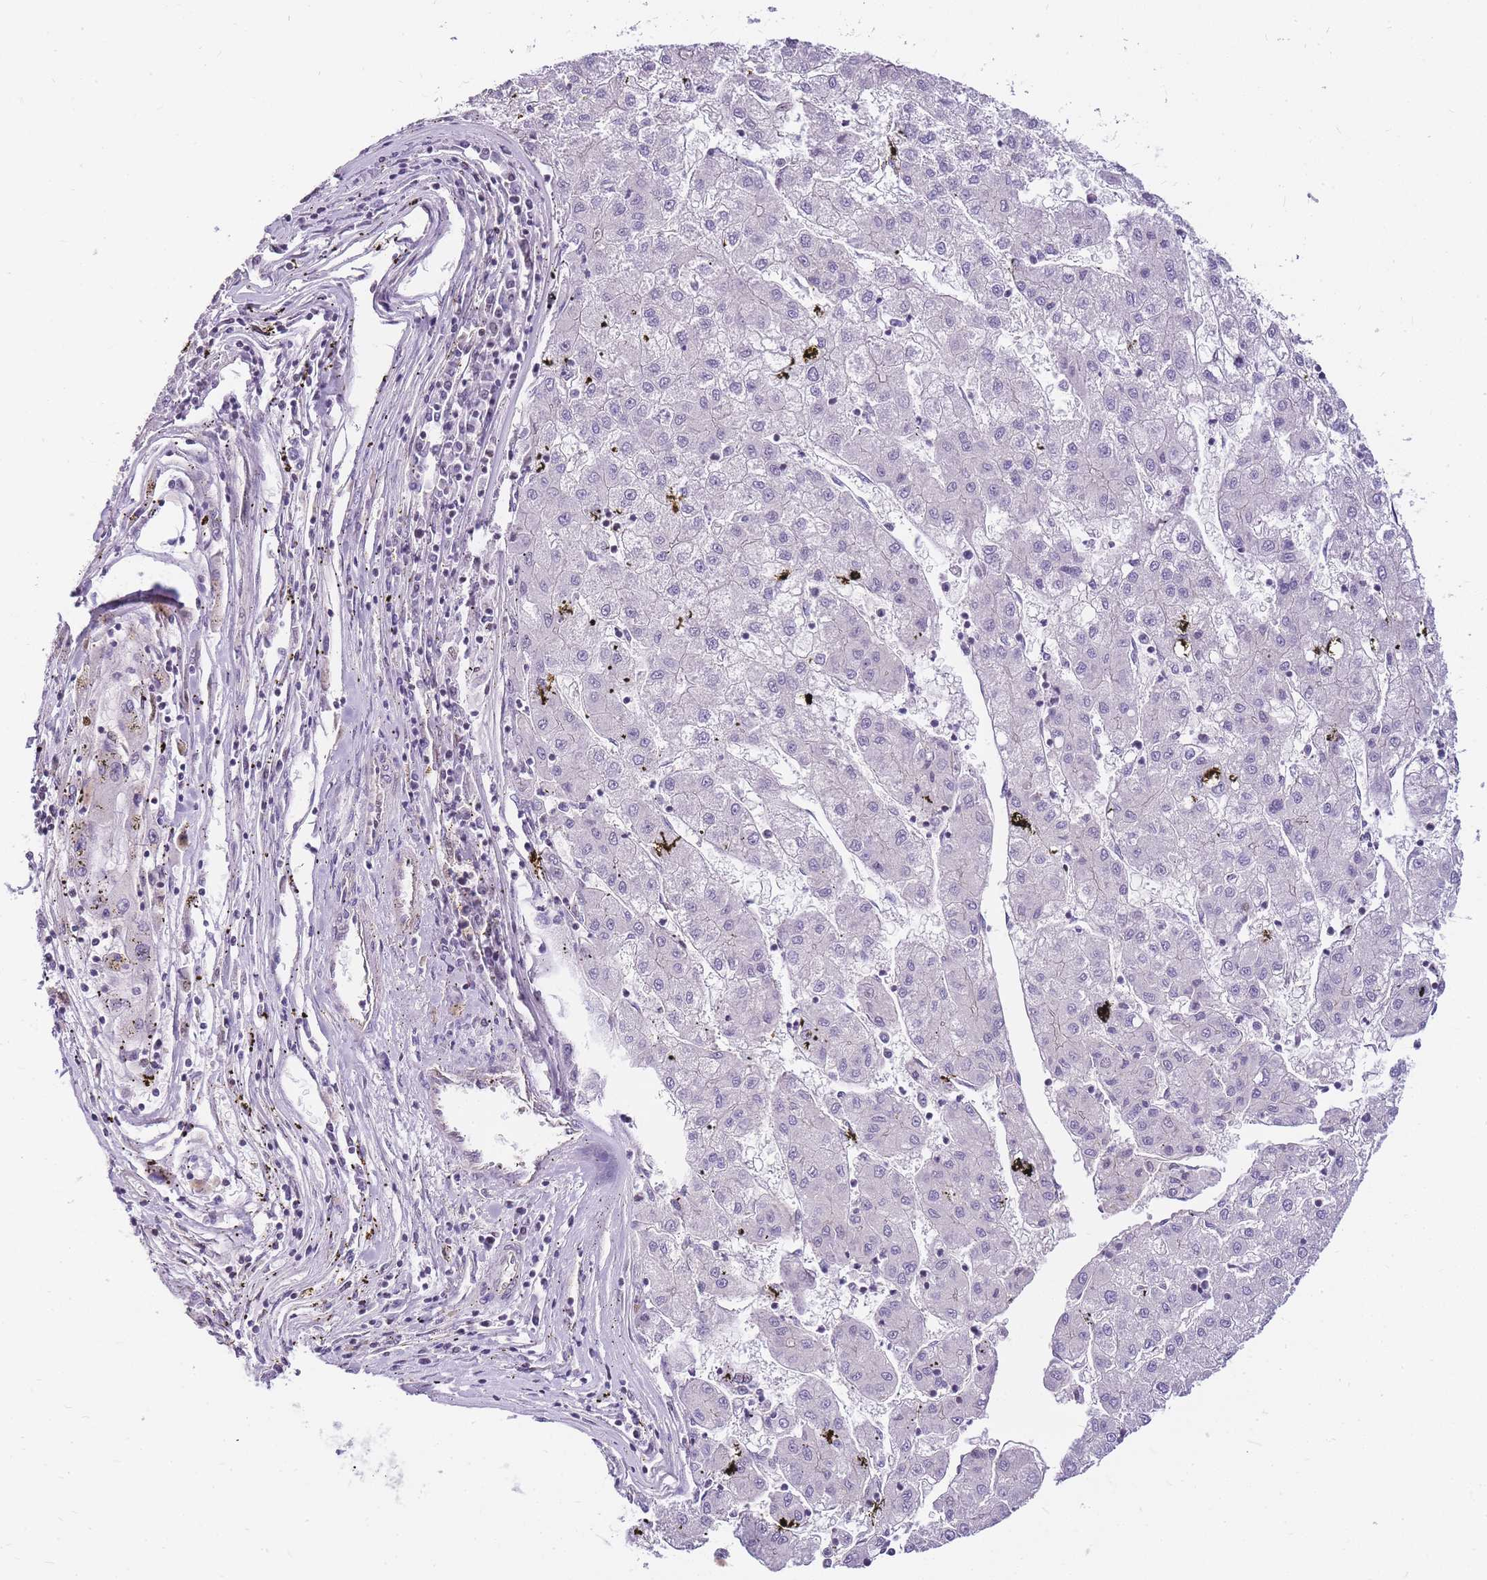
{"staining": {"intensity": "negative", "quantity": "none", "location": "none"}, "tissue": "liver cancer", "cell_type": "Tumor cells", "image_type": "cancer", "snomed": [{"axis": "morphology", "description": "Carcinoma, Hepatocellular, NOS"}, {"axis": "topography", "description": "Liver"}], "caption": "Liver cancer (hepatocellular carcinoma) was stained to show a protein in brown. There is no significant positivity in tumor cells.", "gene": "CLBA1", "patient": {"sex": "male", "age": 72}}